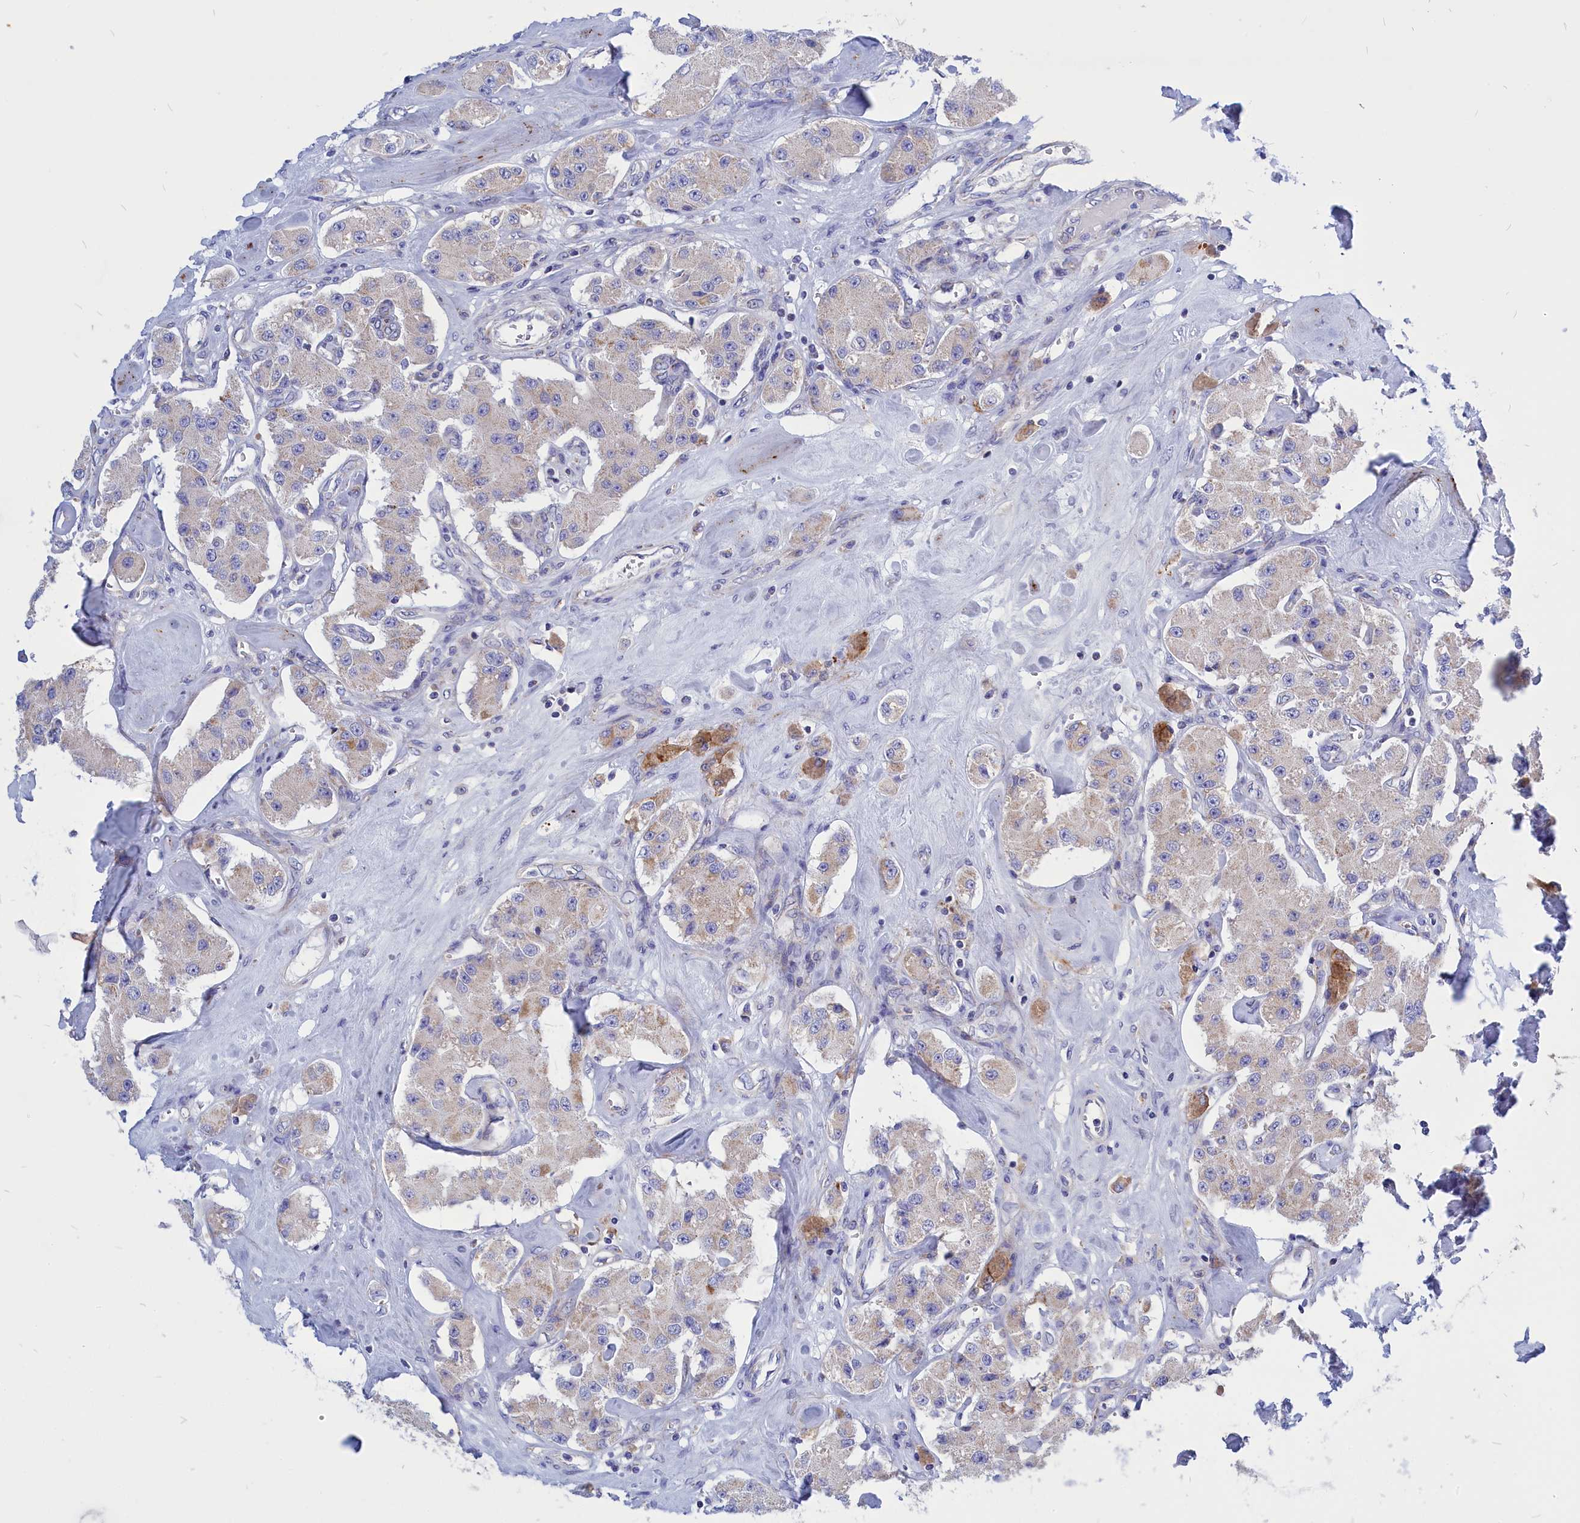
{"staining": {"intensity": "moderate", "quantity": "<25%", "location": "cytoplasmic/membranous"}, "tissue": "carcinoid", "cell_type": "Tumor cells", "image_type": "cancer", "snomed": [{"axis": "morphology", "description": "Carcinoid, malignant, NOS"}, {"axis": "topography", "description": "Pancreas"}], "caption": "The histopathology image shows a brown stain indicating the presence of a protein in the cytoplasmic/membranous of tumor cells in carcinoid (malignant). The staining was performed using DAB, with brown indicating positive protein expression. Nuclei are stained blue with hematoxylin.", "gene": "CCRL2", "patient": {"sex": "male", "age": 41}}